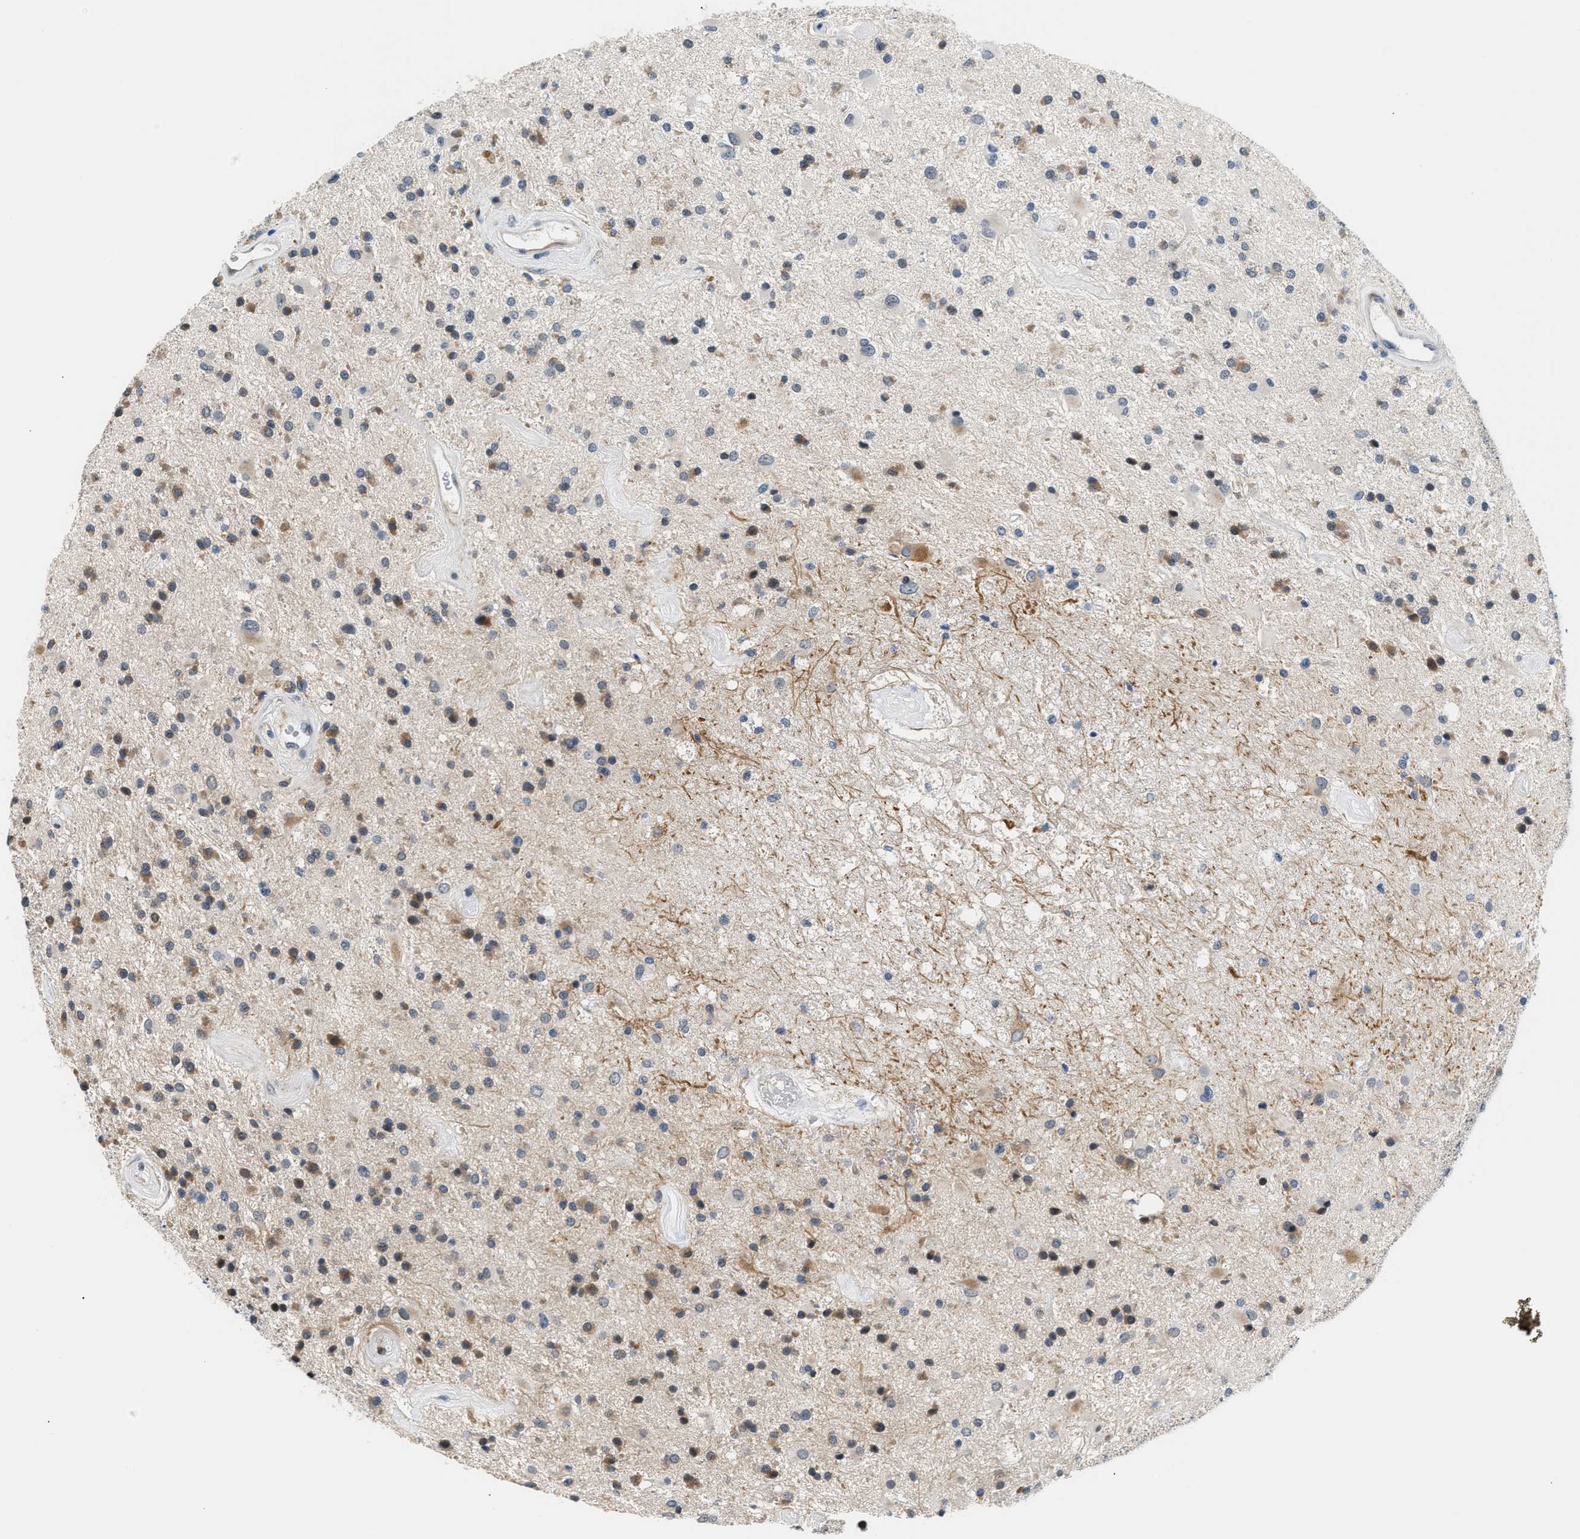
{"staining": {"intensity": "moderate", "quantity": "<25%", "location": "cytoplasmic/membranous"}, "tissue": "glioma", "cell_type": "Tumor cells", "image_type": "cancer", "snomed": [{"axis": "morphology", "description": "Glioma, malignant, Low grade"}, {"axis": "topography", "description": "Brain"}], "caption": "The immunohistochemical stain highlights moderate cytoplasmic/membranous positivity in tumor cells of glioma tissue.", "gene": "PPM1H", "patient": {"sex": "male", "age": 58}}